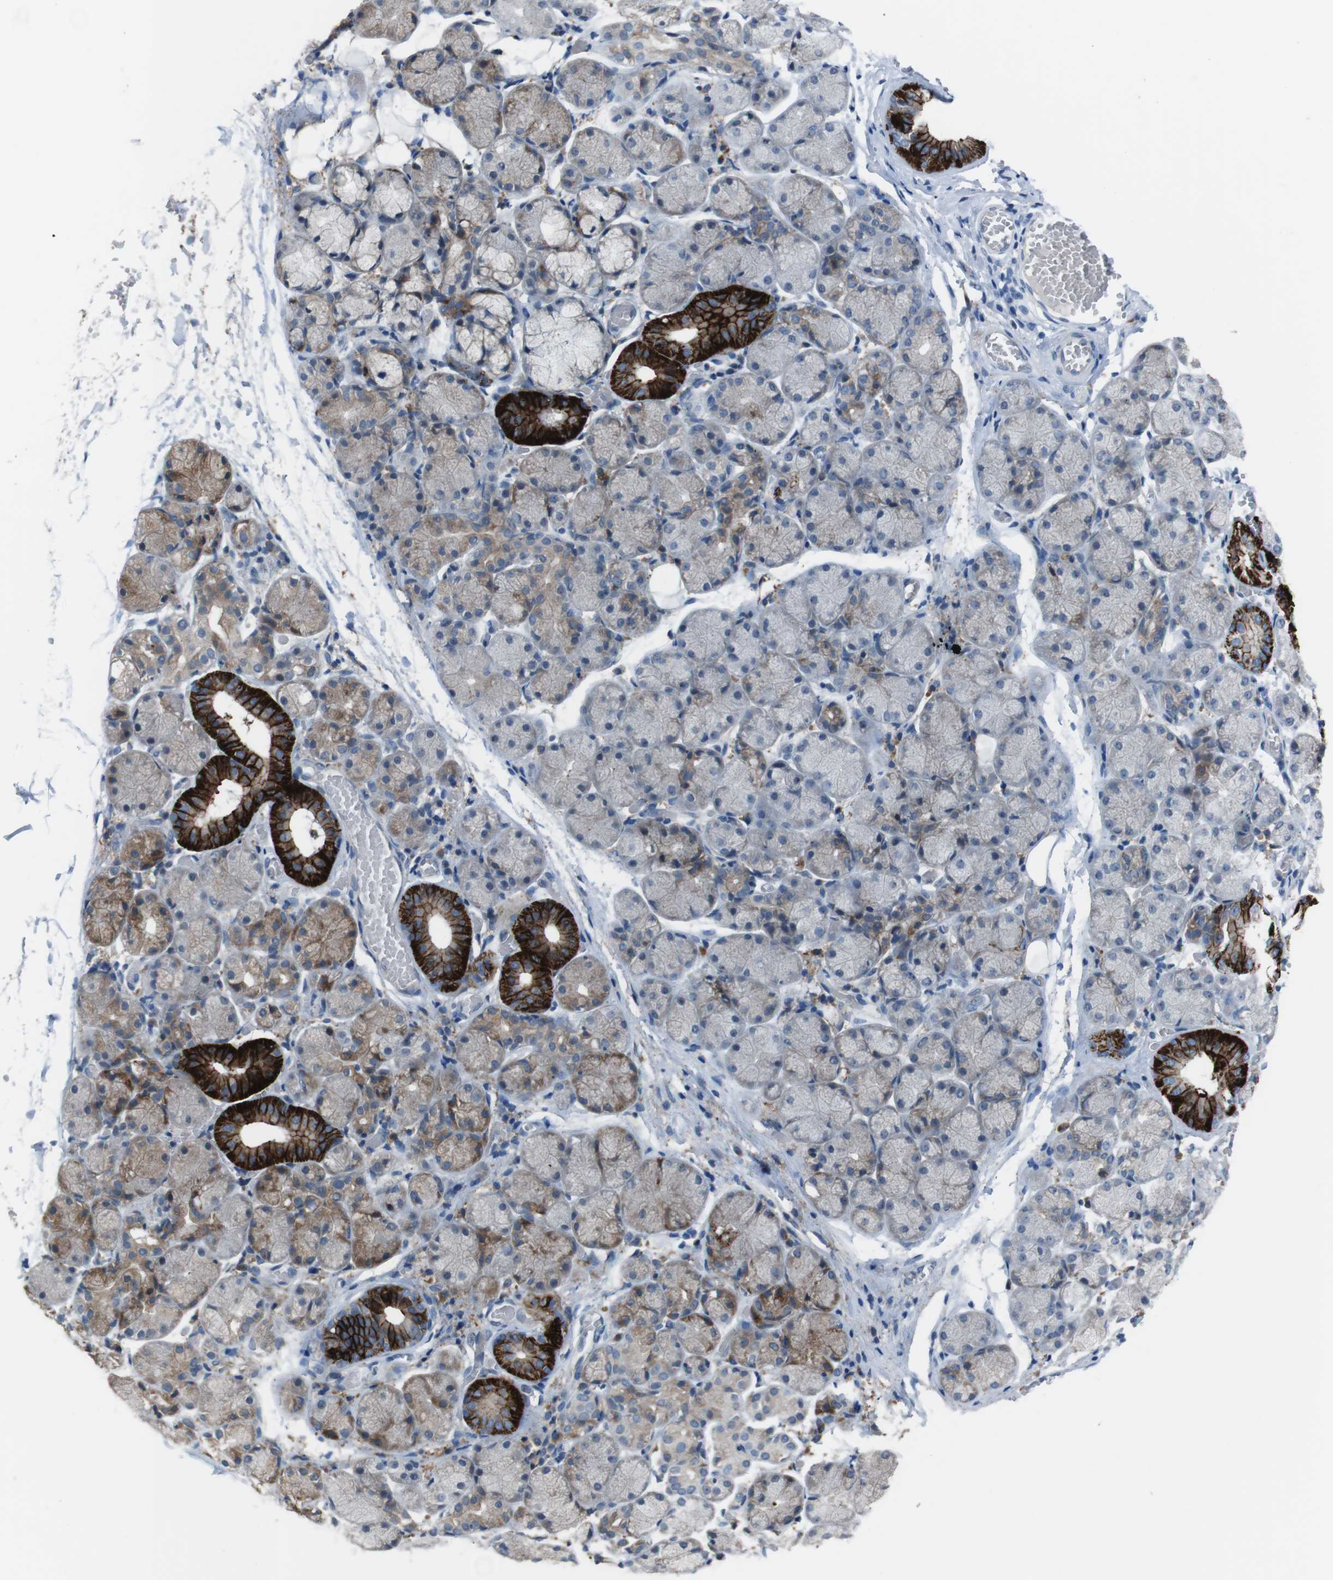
{"staining": {"intensity": "strong", "quantity": "<25%", "location": "cytoplasmic/membranous"}, "tissue": "salivary gland", "cell_type": "Glandular cells", "image_type": "normal", "snomed": [{"axis": "morphology", "description": "Normal tissue, NOS"}, {"axis": "topography", "description": "Salivary gland"}], "caption": "High-magnification brightfield microscopy of benign salivary gland stained with DAB (3,3'-diaminobenzidine) (brown) and counterstained with hematoxylin (blue). glandular cells exhibit strong cytoplasmic/membranous expression is identified in about<25% of cells. The staining was performed using DAB to visualize the protein expression in brown, while the nuclei were stained in blue with hematoxylin (Magnification: 20x).", "gene": "CDH22", "patient": {"sex": "female", "age": 24}}